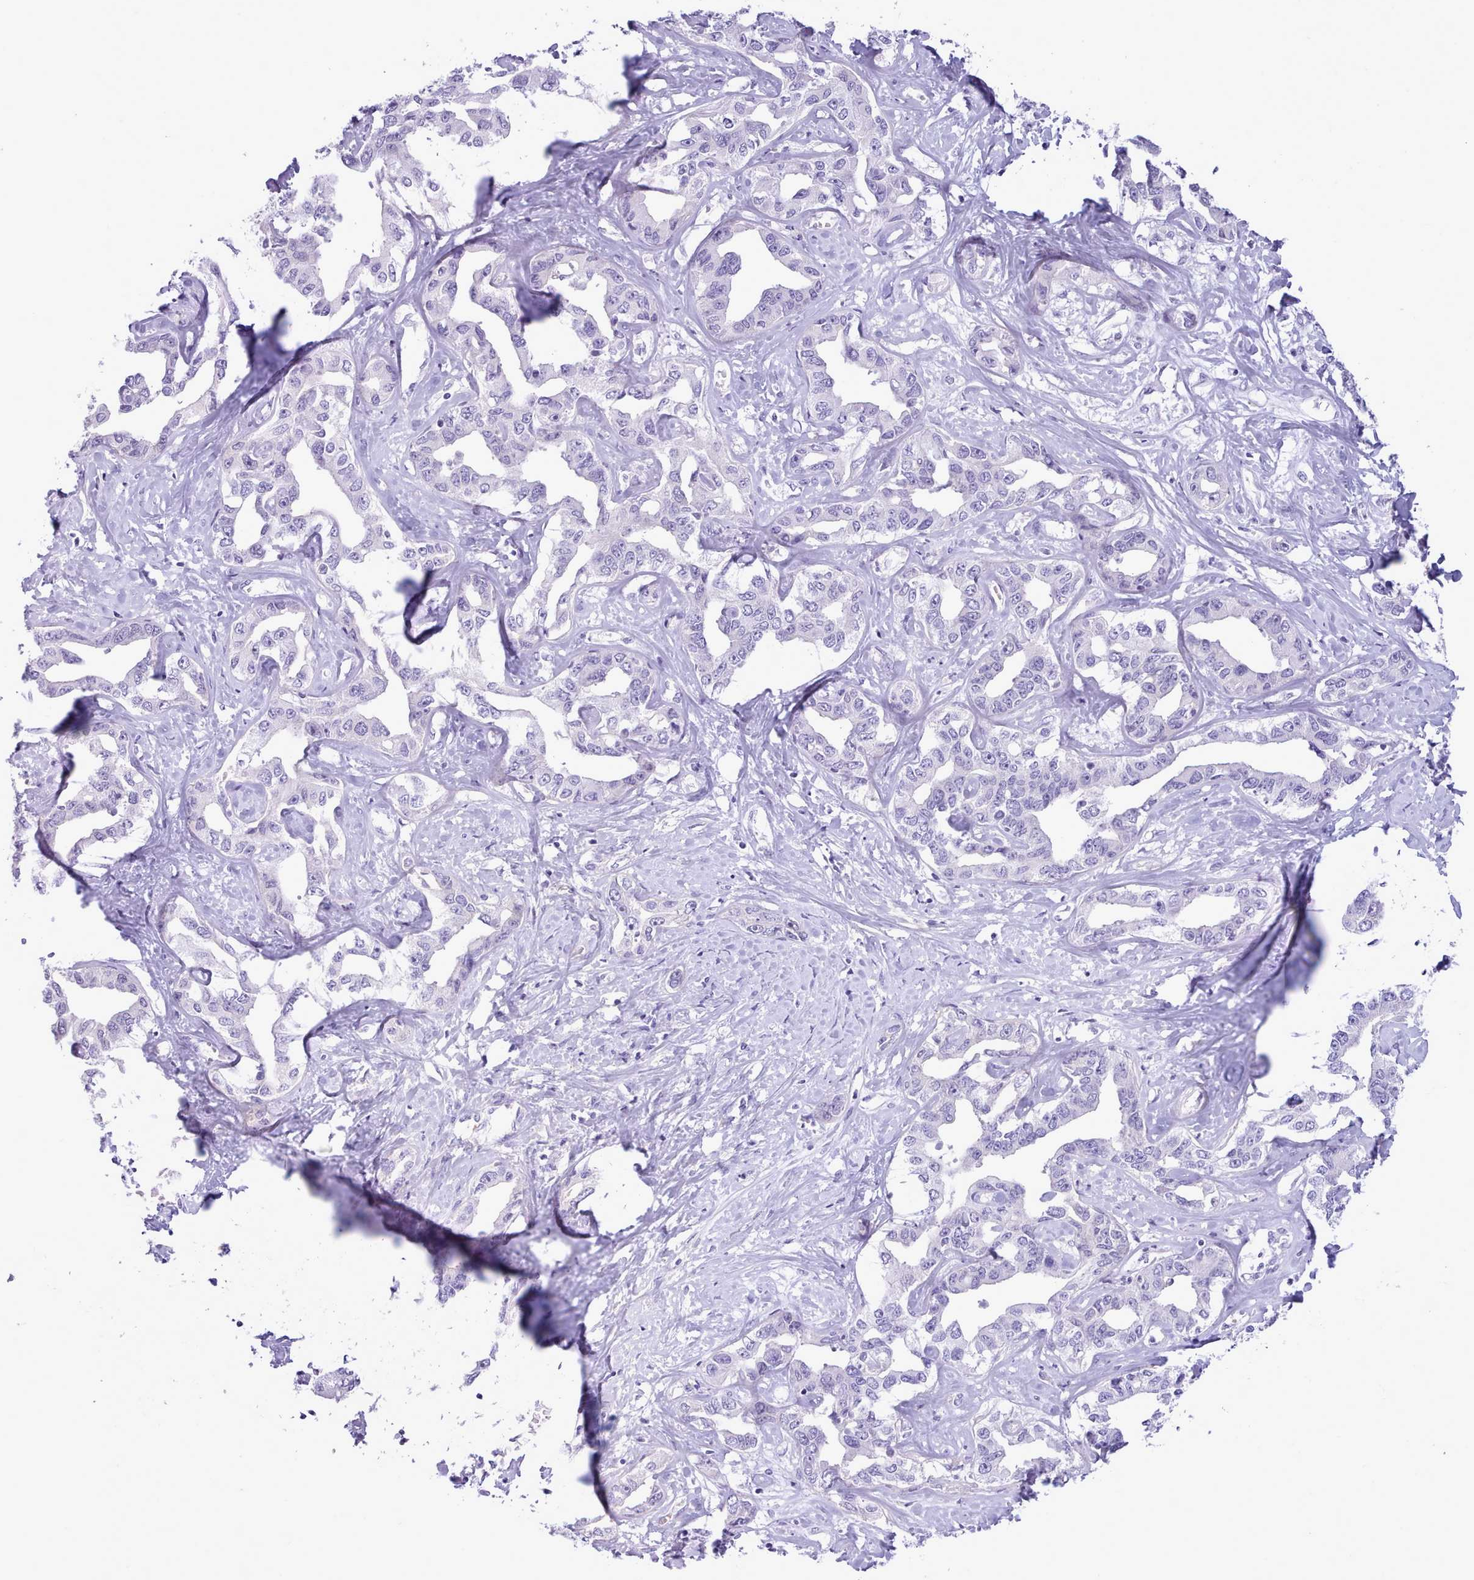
{"staining": {"intensity": "negative", "quantity": "none", "location": "none"}, "tissue": "liver cancer", "cell_type": "Tumor cells", "image_type": "cancer", "snomed": [{"axis": "morphology", "description": "Cholangiocarcinoma"}, {"axis": "topography", "description": "Liver"}], "caption": "There is no significant expression in tumor cells of liver cancer (cholangiocarcinoma).", "gene": "CYP2A13", "patient": {"sex": "male", "age": 59}}